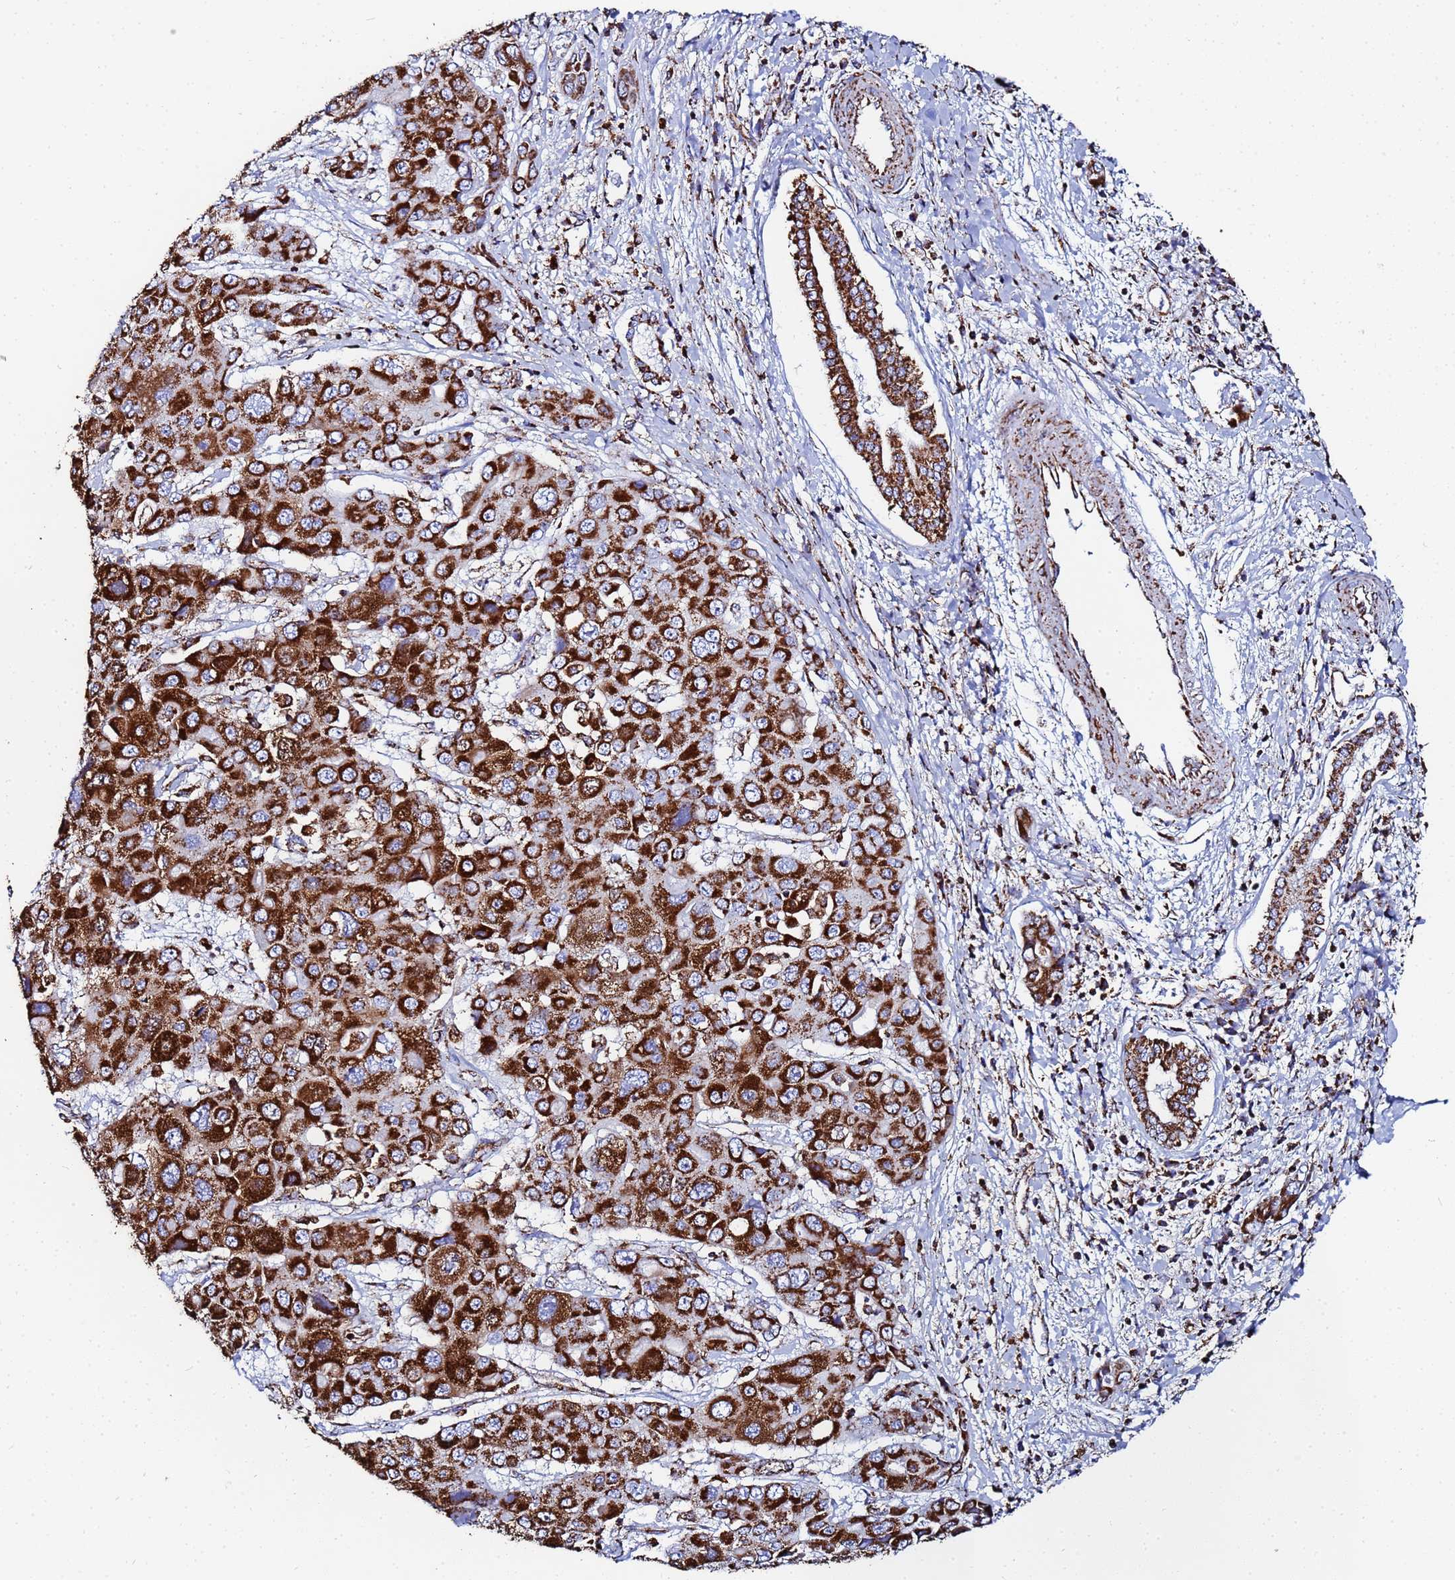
{"staining": {"intensity": "strong", "quantity": ">75%", "location": "cytoplasmic/membranous"}, "tissue": "liver cancer", "cell_type": "Tumor cells", "image_type": "cancer", "snomed": [{"axis": "morphology", "description": "Cholangiocarcinoma"}, {"axis": "topography", "description": "Liver"}], "caption": "This histopathology image reveals IHC staining of human liver cancer, with high strong cytoplasmic/membranous positivity in about >75% of tumor cells.", "gene": "GLUD1", "patient": {"sex": "male", "age": 67}}